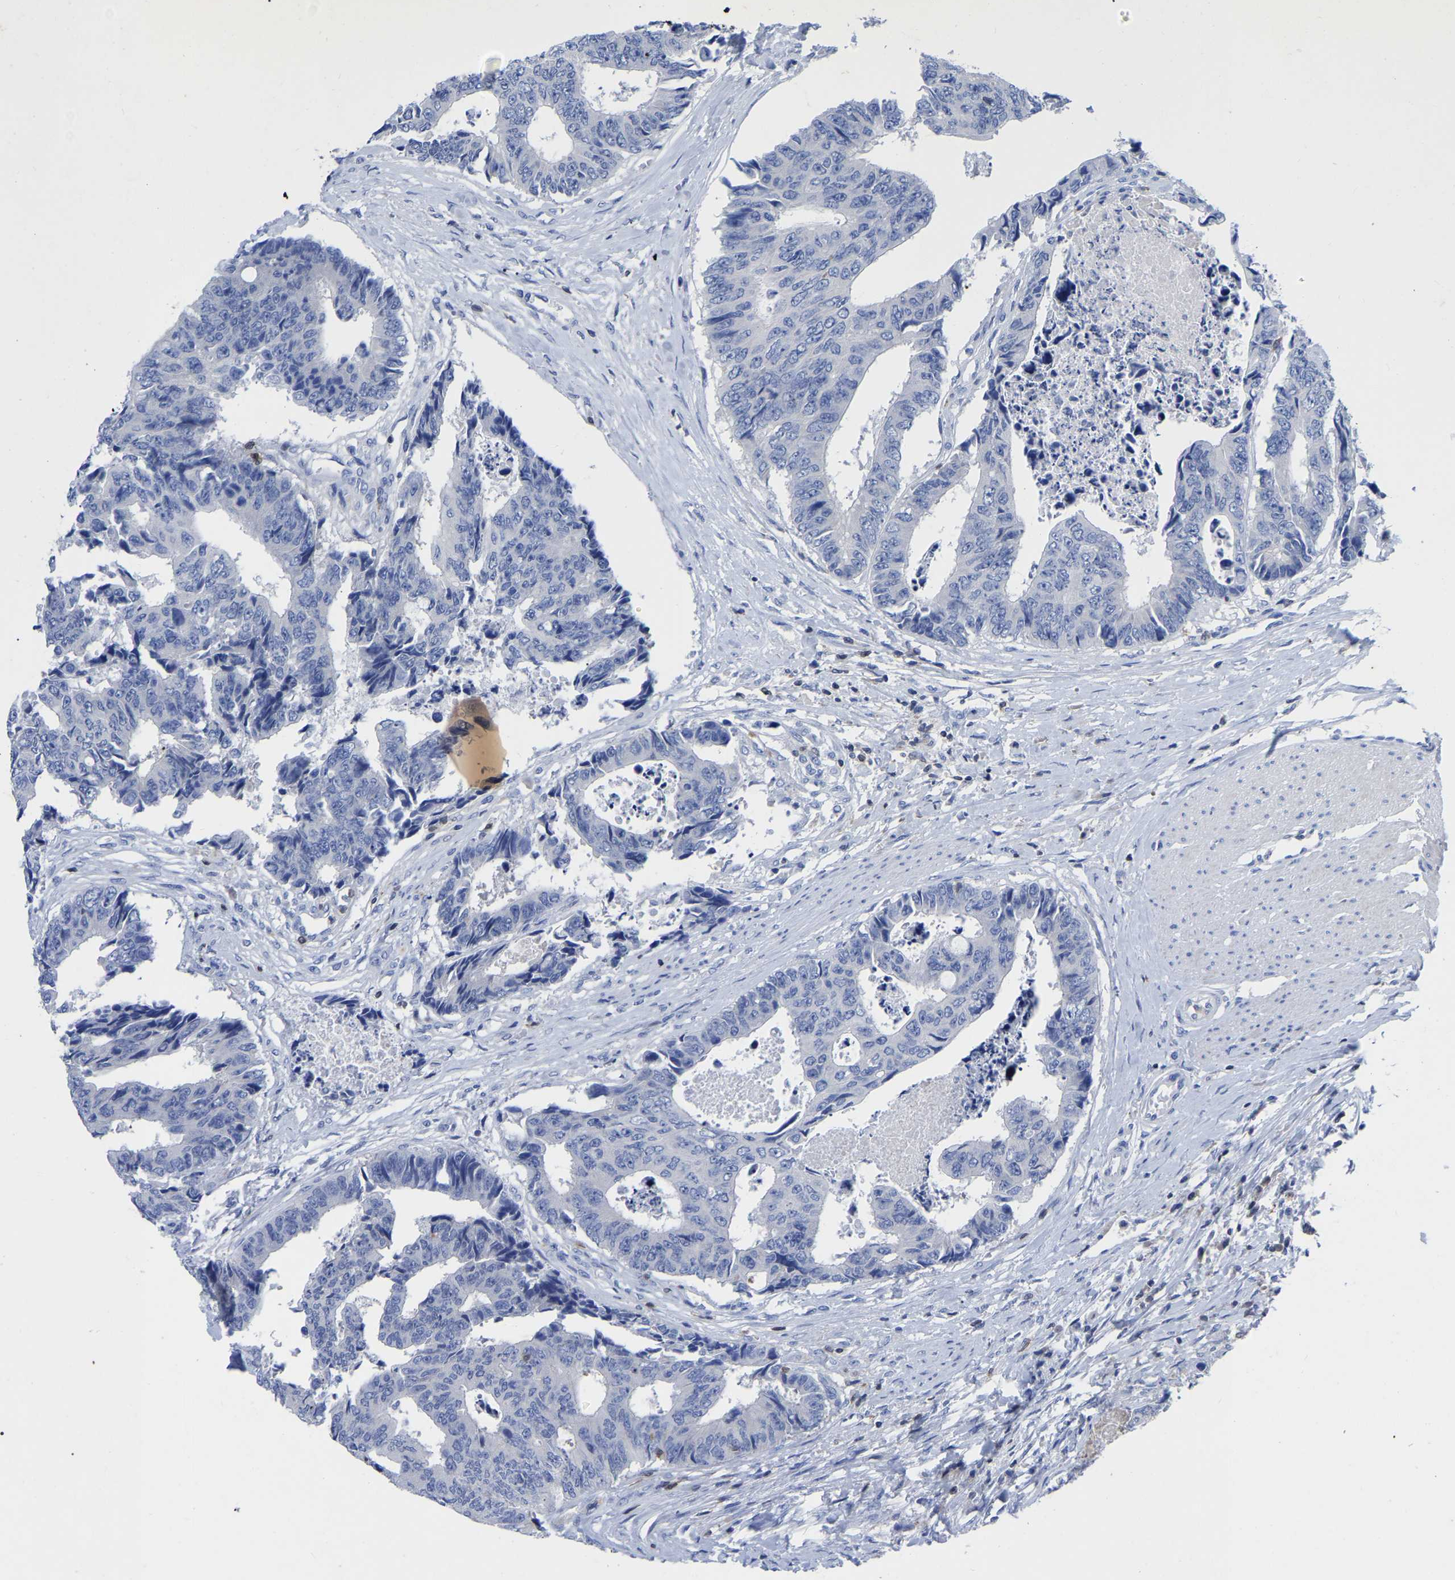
{"staining": {"intensity": "negative", "quantity": "none", "location": "none"}, "tissue": "colorectal cancer", "cell_type": "Tumor cells", "image_type": "cancer", "snomed": [{"axis": "morphology", "description": "Adenocarcinoma, NOS"}, {"axis": "topography", "description": "Rectum"}], "caption": "A micrograph of colorectal cancer (adenocarcinoma) stained for a protein shows no brown staining in tumor cells.", "gene": "PTPN7", "patient": {"sex": "male", "age": 84}}